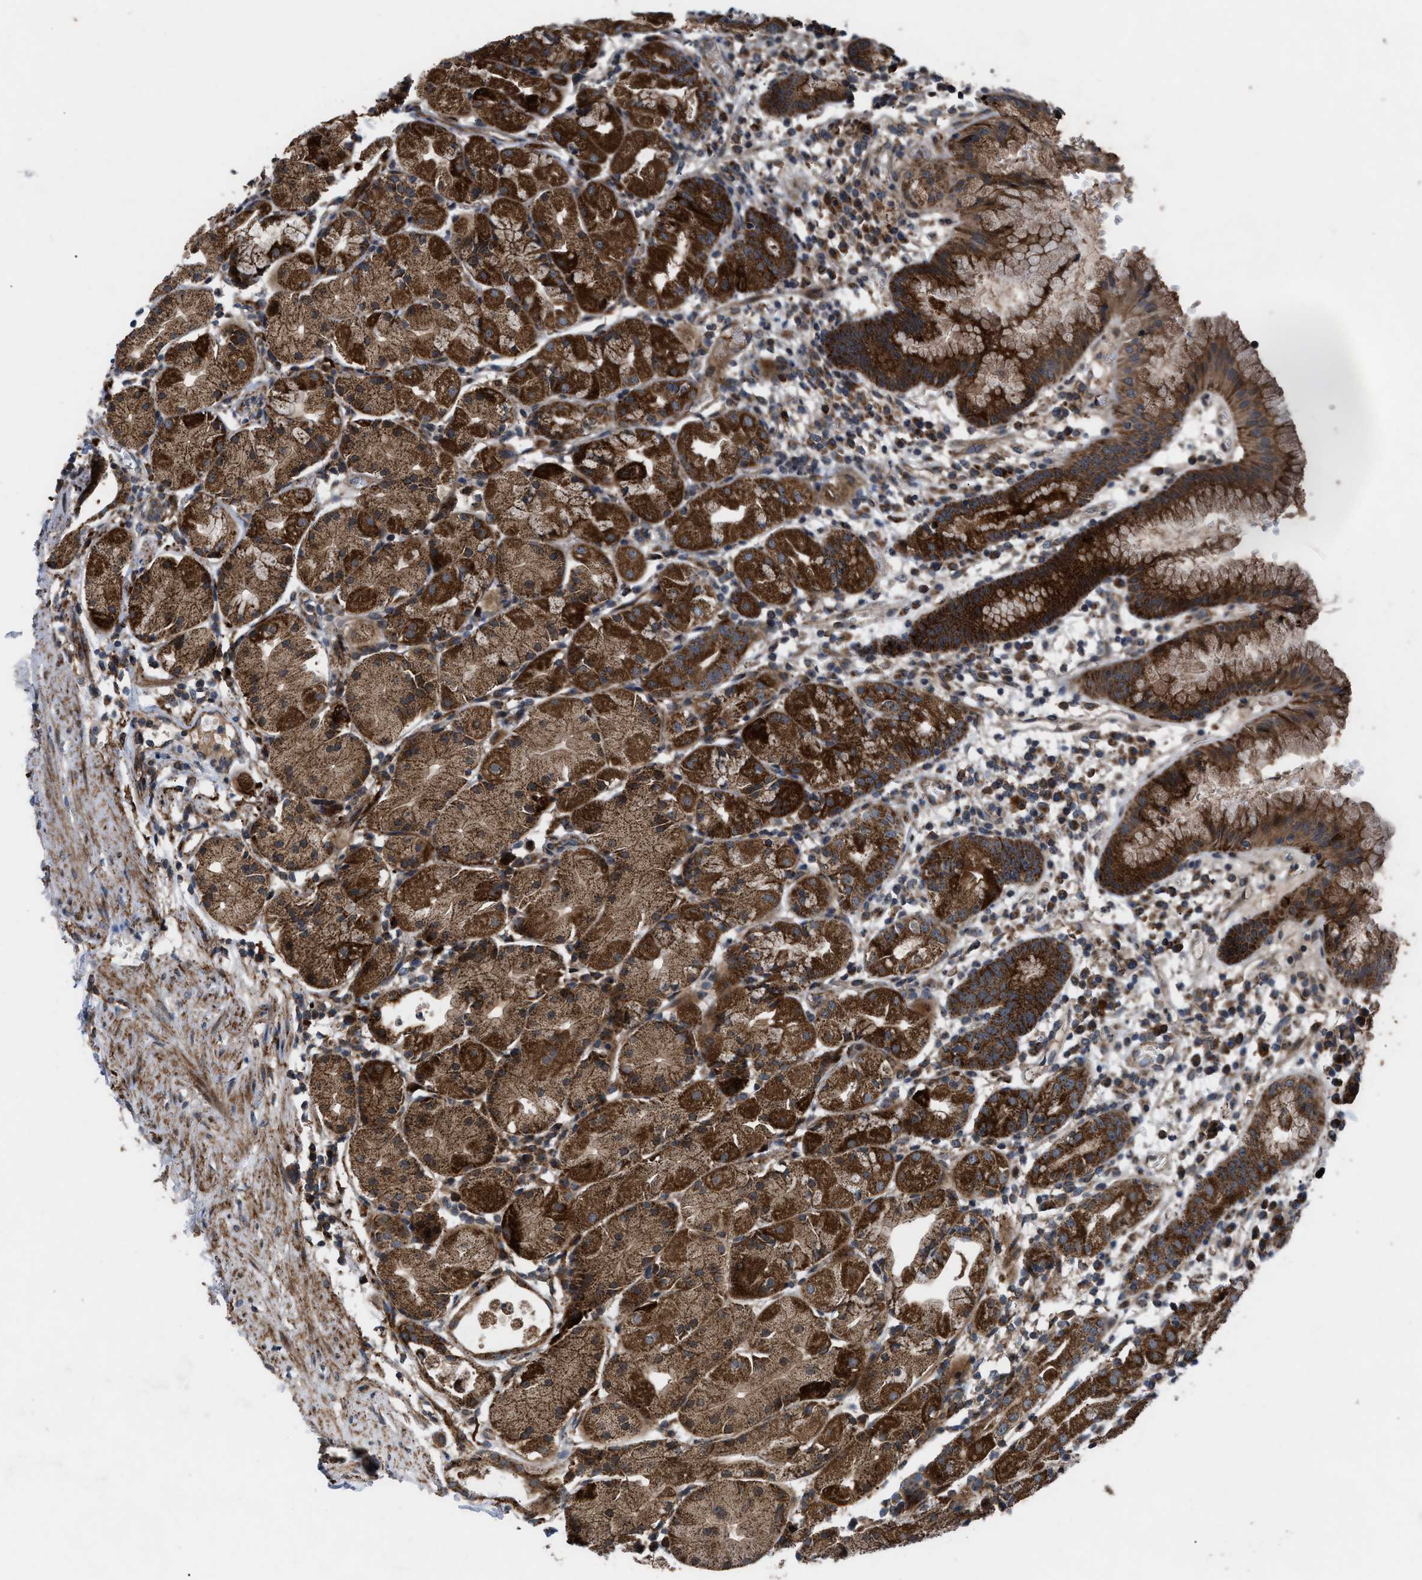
{"staining": {"intensity": "strong", "quantity": ">75%", "location": "cytoplasmic/membranous"}, "tissue": "stomach", "cell_type": "Glandular cells", "image_type": "normal", "snomed": [{"axis": "morphology", "description": "Normal tissue, NOS"}, {"axis": "topography", "description": "Stomach"}, {"axis": "topography", "description": "Stomach, lower"}], "caption": "Immunohistochemical staining of normal human stomach shows strong cytoplasmic/membranous protein staining in approximately >75% of glandular cells. (DAB (3,3'-diaminobenzidine) IHC with brightfield microscopy, high magnification).", "gene": "AP3M2", "patient": {"sex": "female", "age": 75}}